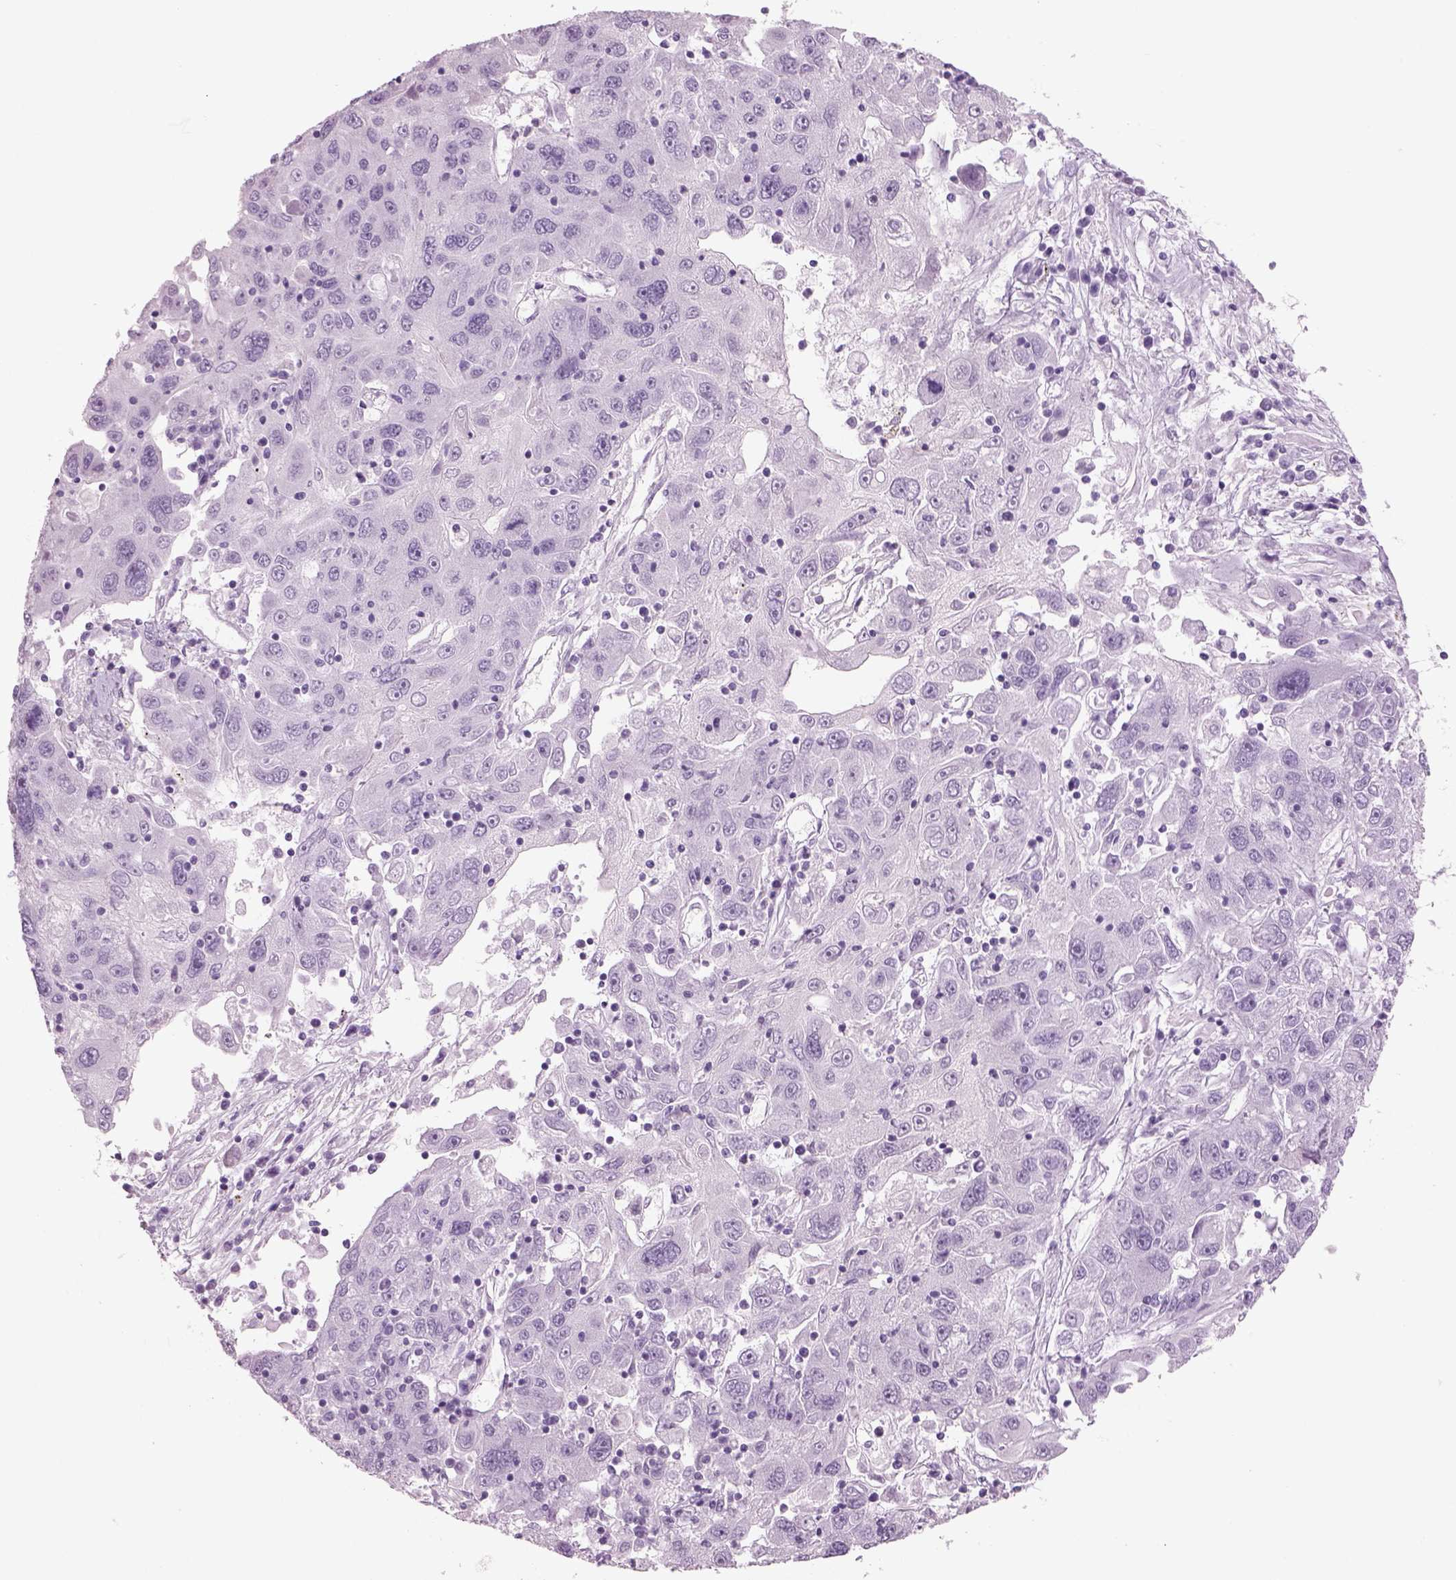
{"staining": {"intensity": "negative", "quantity": "none", "location": "none"}, "tissue": "stomach cancer", "cell_type": "Tumor cells", "image_type": "cancer", "snomed": [{"axis": "morphology", "description": "Adenocarcinoma, NOS"}, {"axis": "topography", "description": "Stomach"}], "caption": "An immunohistochemistry image of stomach cancer is shown. There is no staining in tumor cells of stomach cancer. (DAB immunohistochemistry, high magnification).", "gene": "RHO", "patient": {"sex": "male", "age": 56}}